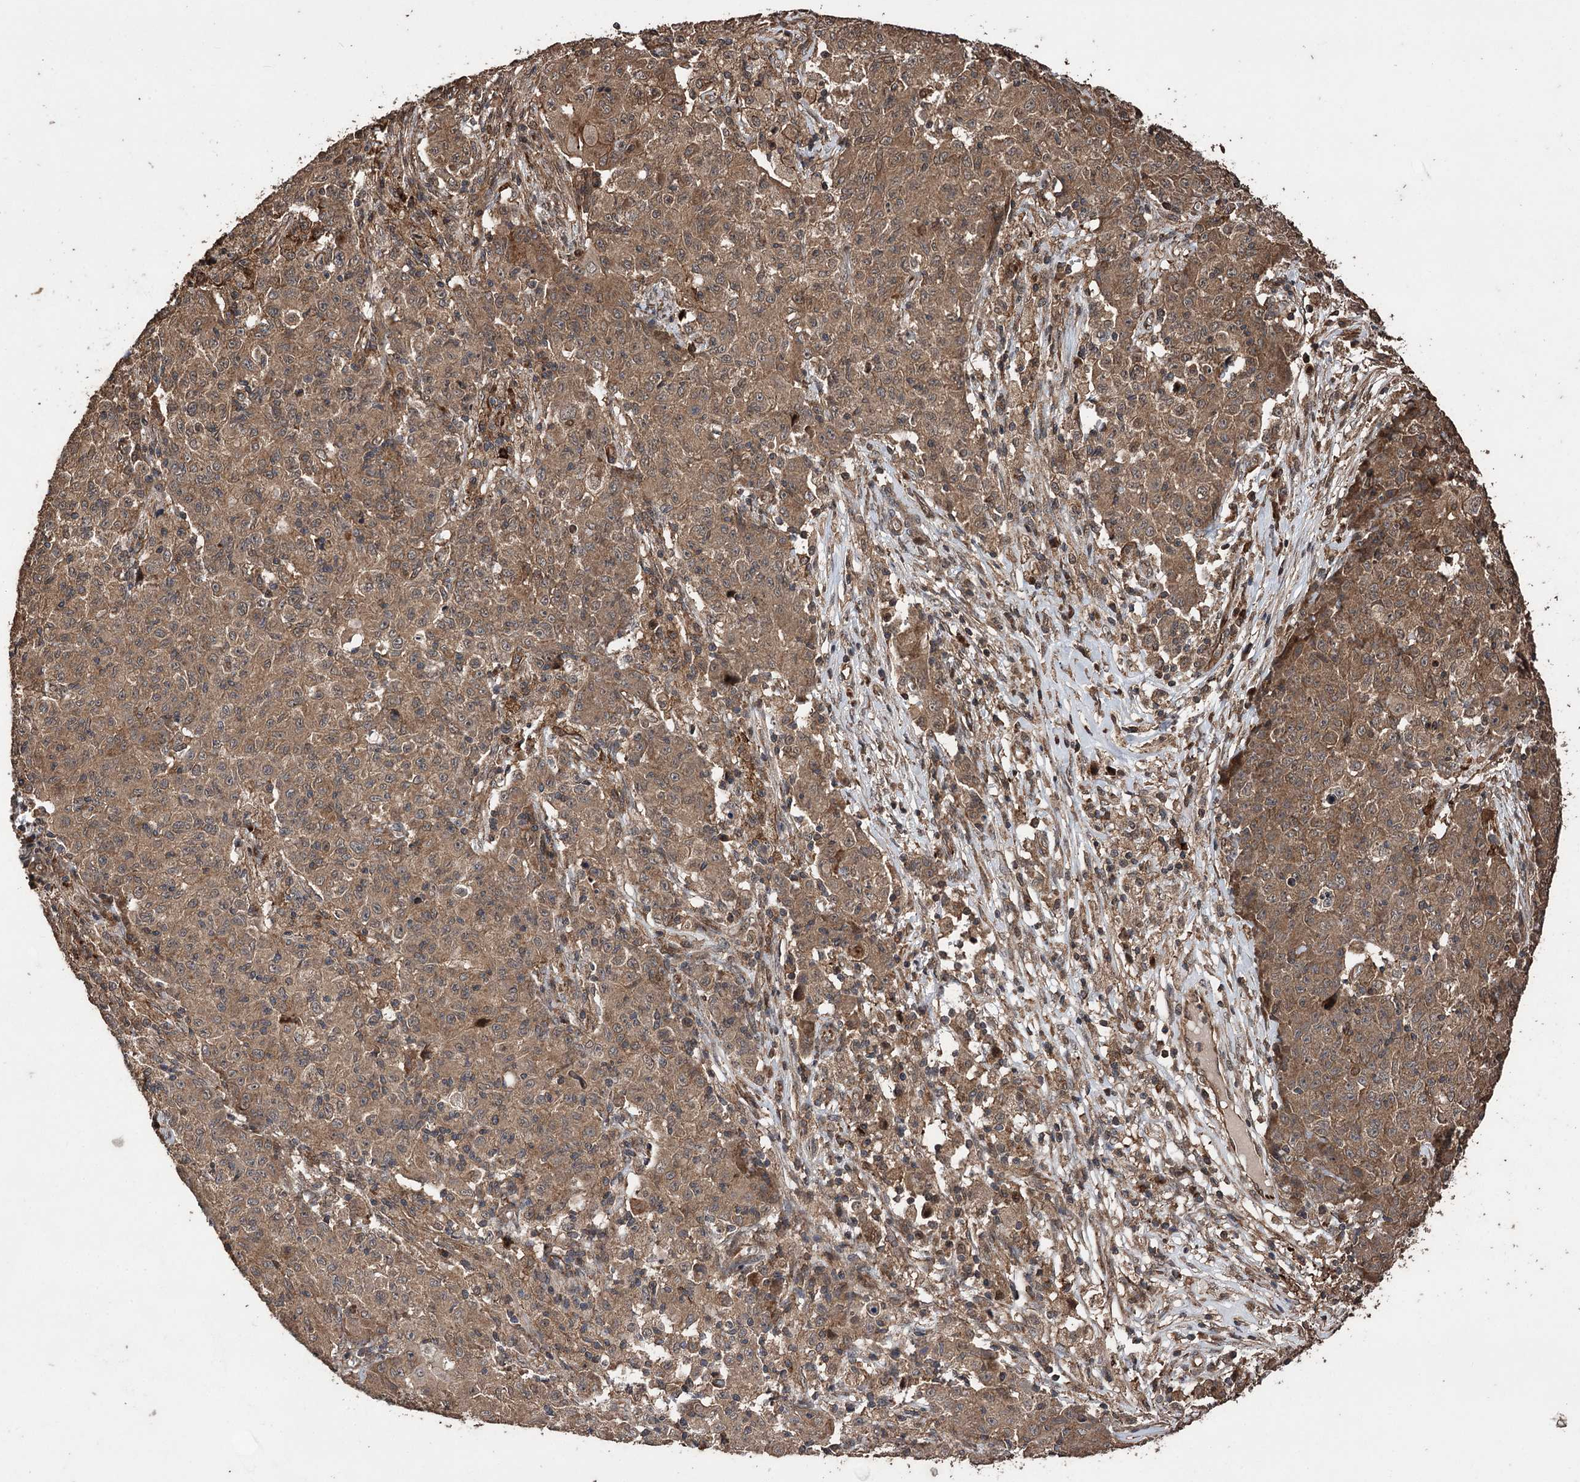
{"staining": {"intensity": "moderate", "quantity": ">75%", "location": "cytoplasmic/membranous"}, "tissue": "ovarian cancer", "cell_type": "Tumor cells", "image_type": "cancer", "snomed": [{"axis": "morphology", "description": "Carcinoma, endometroid"}, {"axis": "topography", "description": "Ovary"}], "caption": "This micrograph reveals immunohistochemistry staining of ovarian cancer, with medium moderate cytoplasmic/membranous staining in about >75% of tumor cells.", "gene": "RASSF3", "patient": {"sex": "female", "age": 42}}